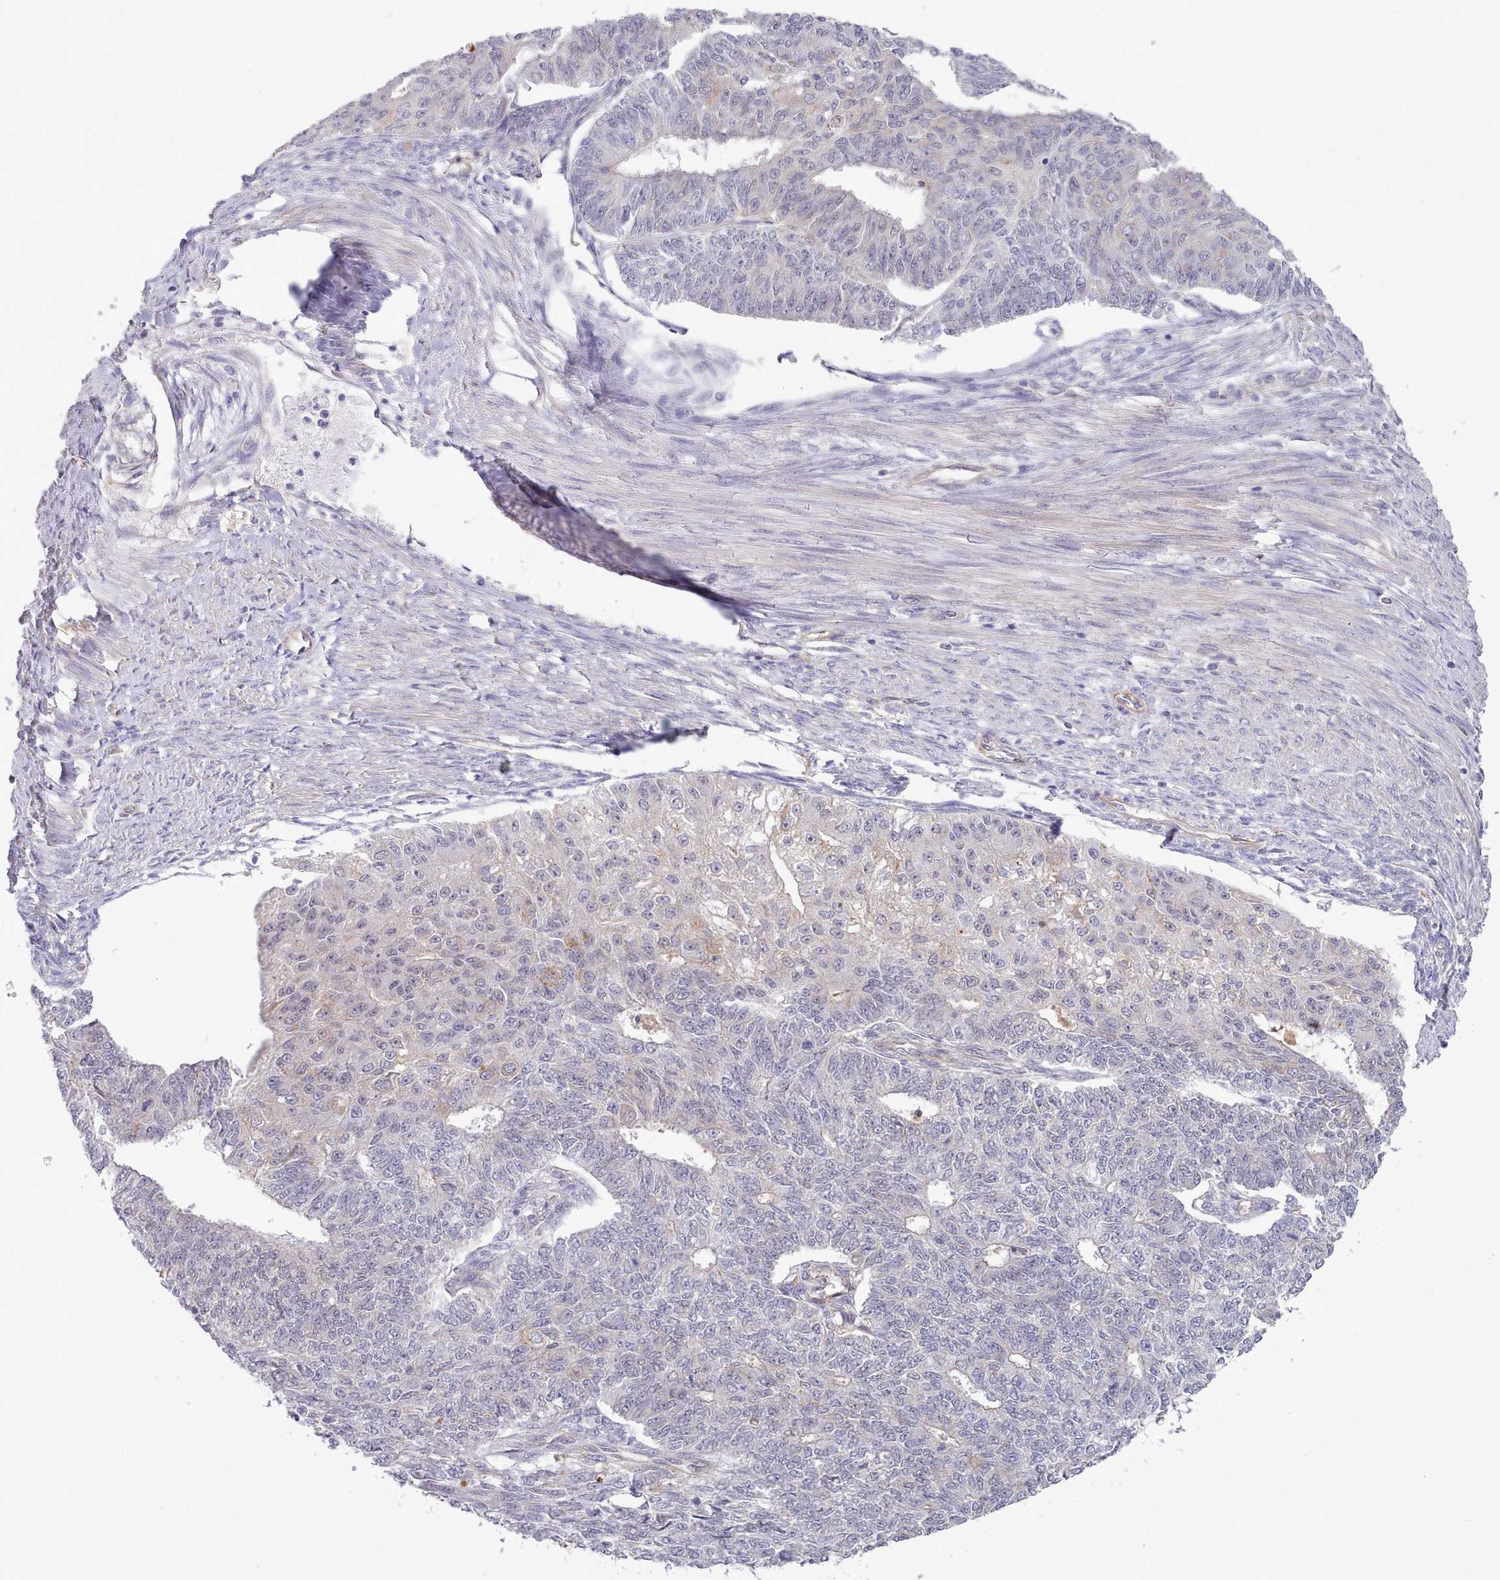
{"staining": {"intensity": "weak", "quantity": "<25%", "location": "cytoplasmic/membranous"}, "tissue": "endometrial cancer", "cell_type": "Tumor cells", "image_type": "cancer", "snomed": [{"axis": "morphology", "description": "Adenocarcinoma, NOS"}, {"axis": "topography", "description": "Endometrium"}], "caption": "An immunohistochemistry photomicrograph of endometrial cancer is shown. There is no staining in tumor cells of endometrial cancer.", "gene": "ZC3H13", "patient": {"sex": "female", "age": 32}}